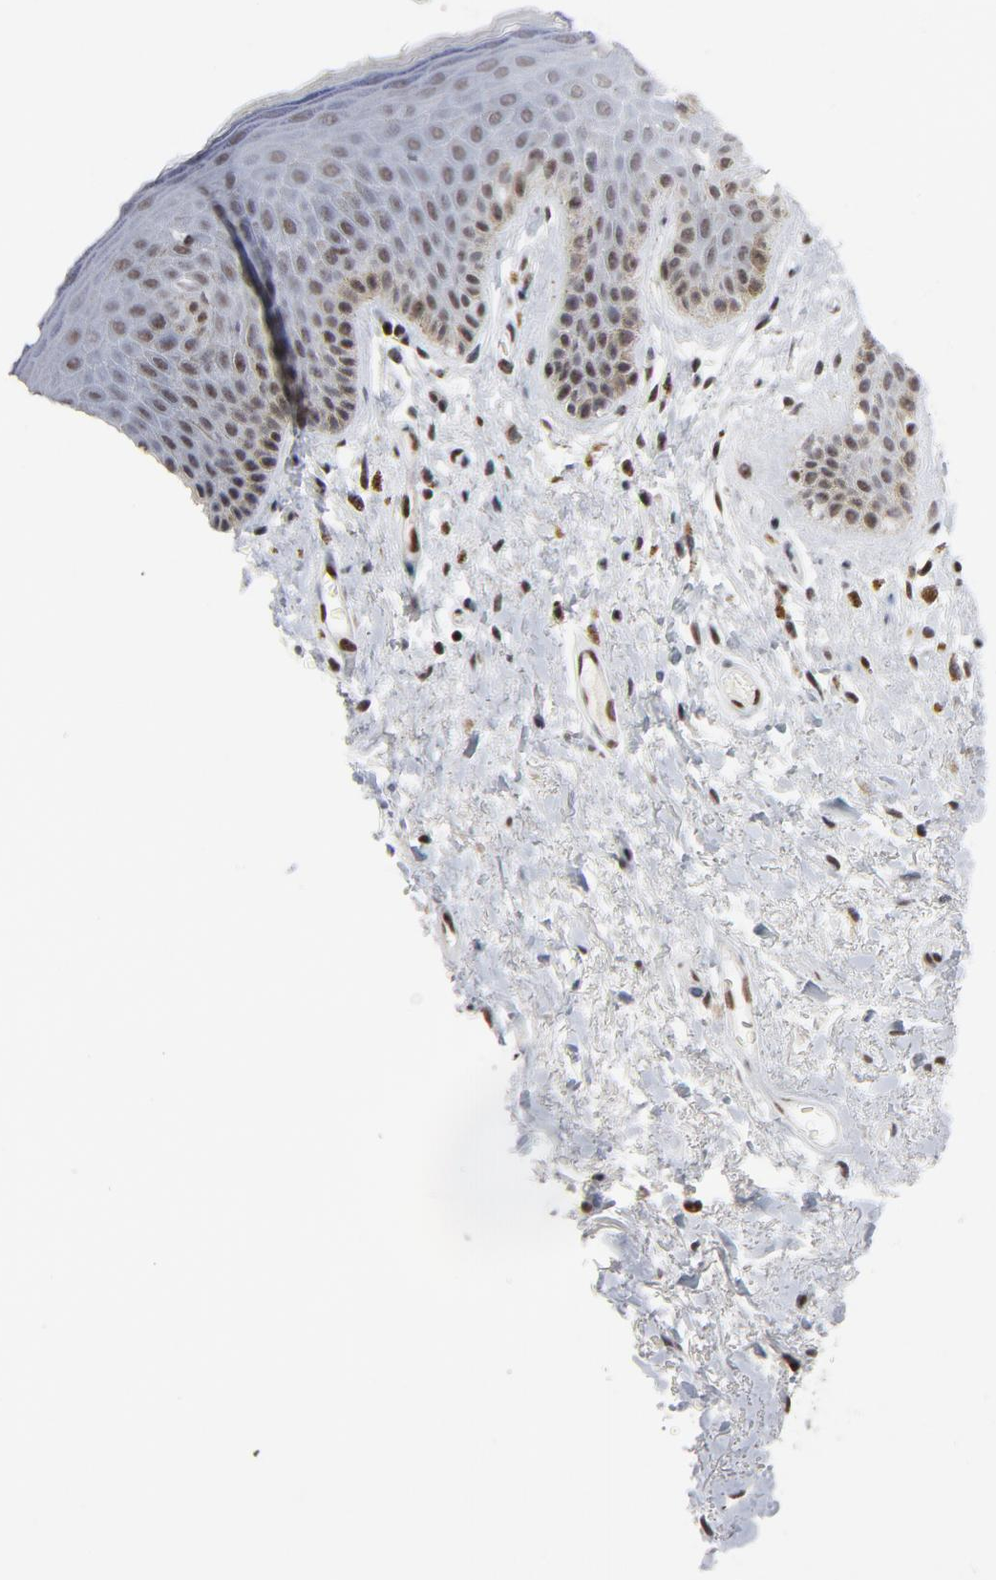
{"staining": {"intensity": "moderate", "quantity": "25%-75%", "location": "nuclear"}, "tissue": "skin", "cell_type": "Epidermal cells", "image_type": "normal", "snomed": [{"axis": "morphology", "description": "Normal tissue, NOS"}, {"axis": "topography", "description": "Anal"}], "caption": "A brown stain highlights moderate nuclear staining of a protein in epidermal cells of benign skin. The staining was performed using DAB to visualize the protein expression in brown, while the nuclei were stained in blue with hematoxylin (Magnification: 20x).", "gene": "GABPA", "patient": {"sex": "male", "age": 74}}